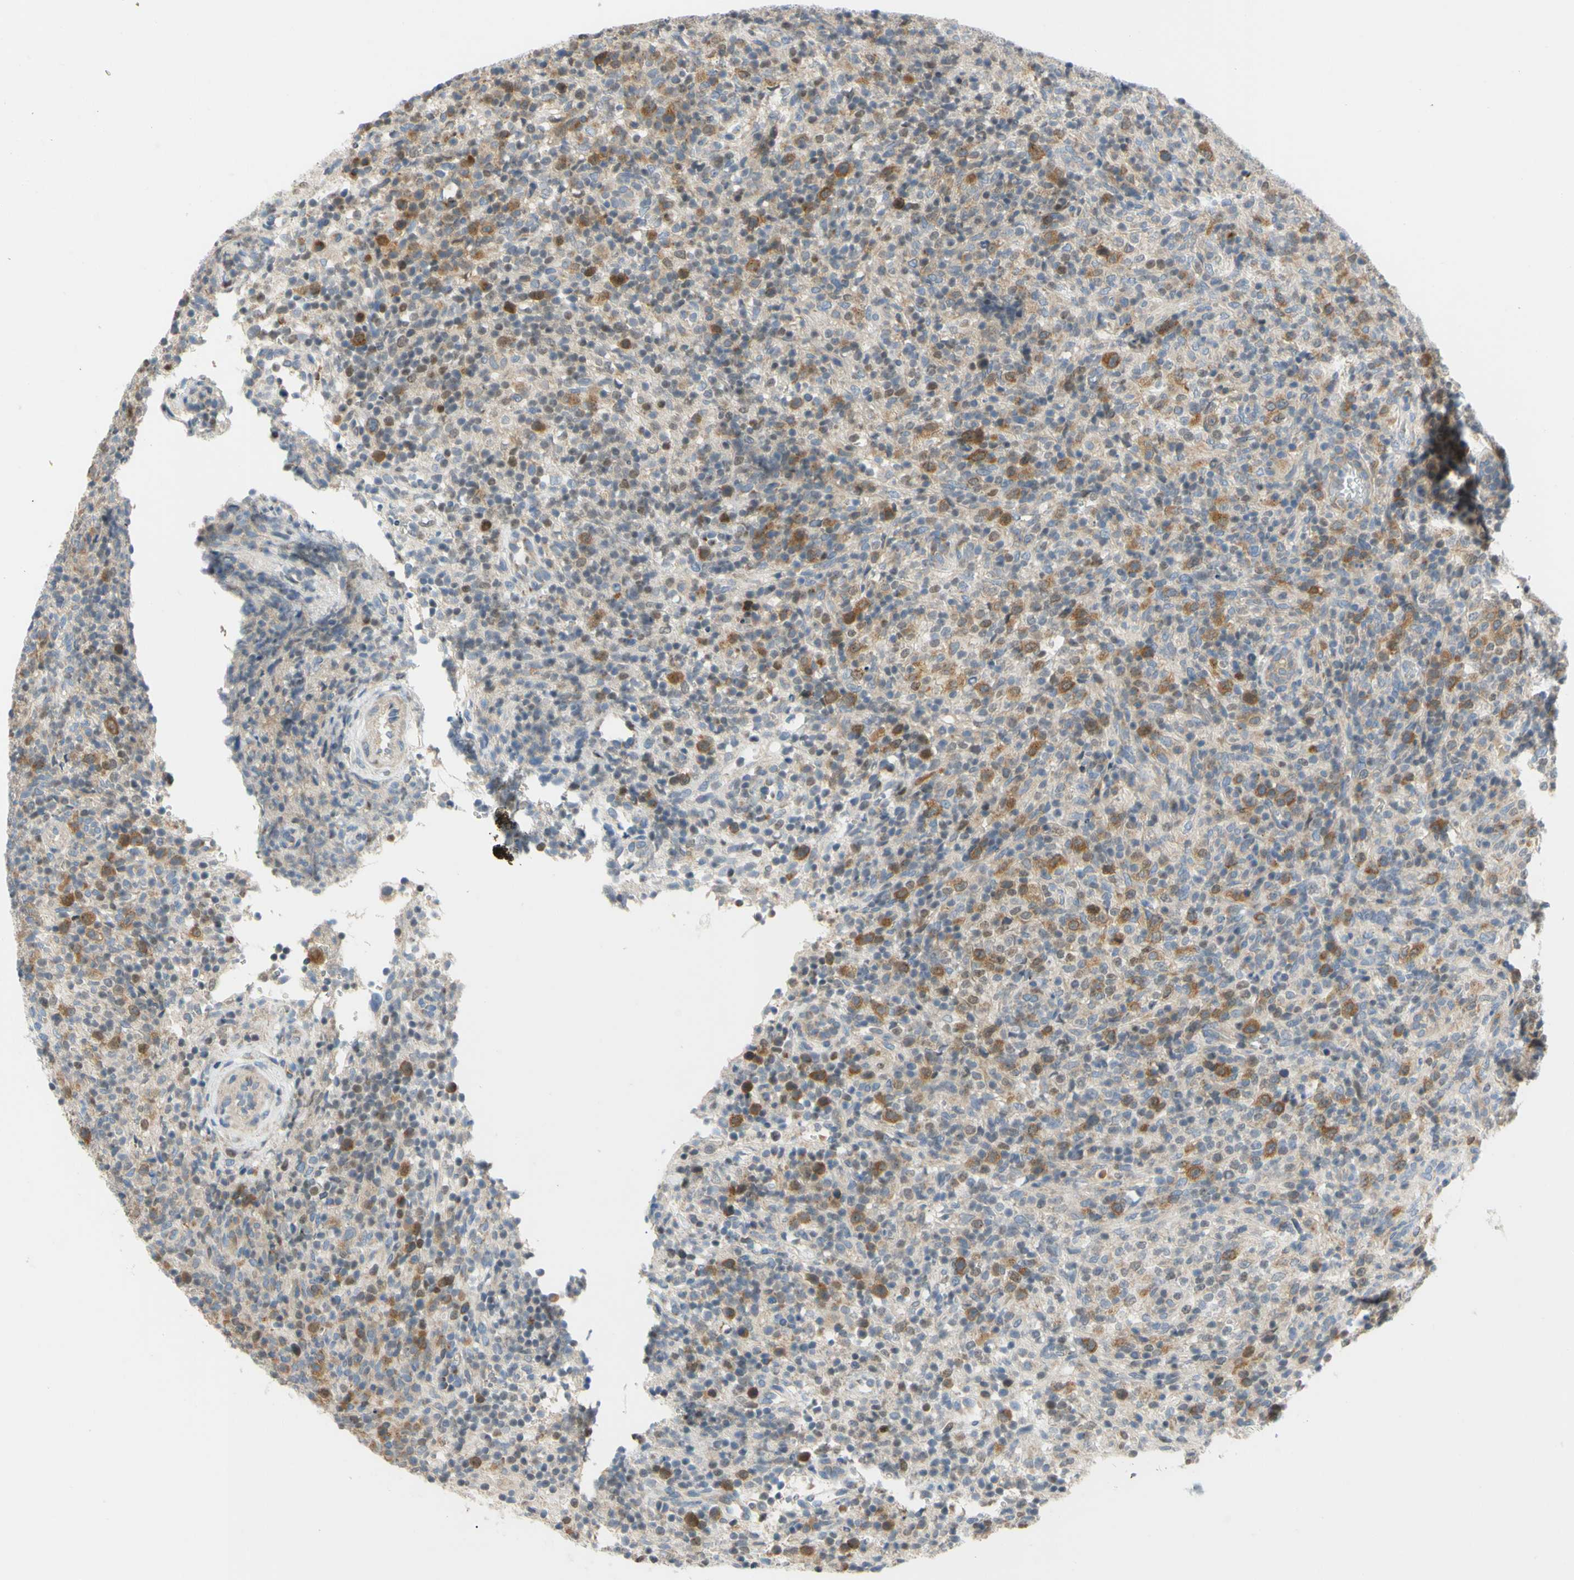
{"staining": {"intensity": "strong", "quantity": "<25%", "location": "cytoplasmic/membranous"}, "tissue": "lymphoma", "cell_type": "Tumor cells", "image_type": "cancer", "snomed": [{"axis": "morphology", "description": "Malignant lymphoma, non-Hodgkin's type, High grade"}, {"axis": "topography", "description": "Lymph node"}], "caption": "A brown stain highlights strong cytoplasmic/membranous staining of a protein in high-grade malignant lymphoma, non-Hodgkin's type tumor cells.", "gene": "CCNB2", "patient": {"sex": "female", "age": 76}}